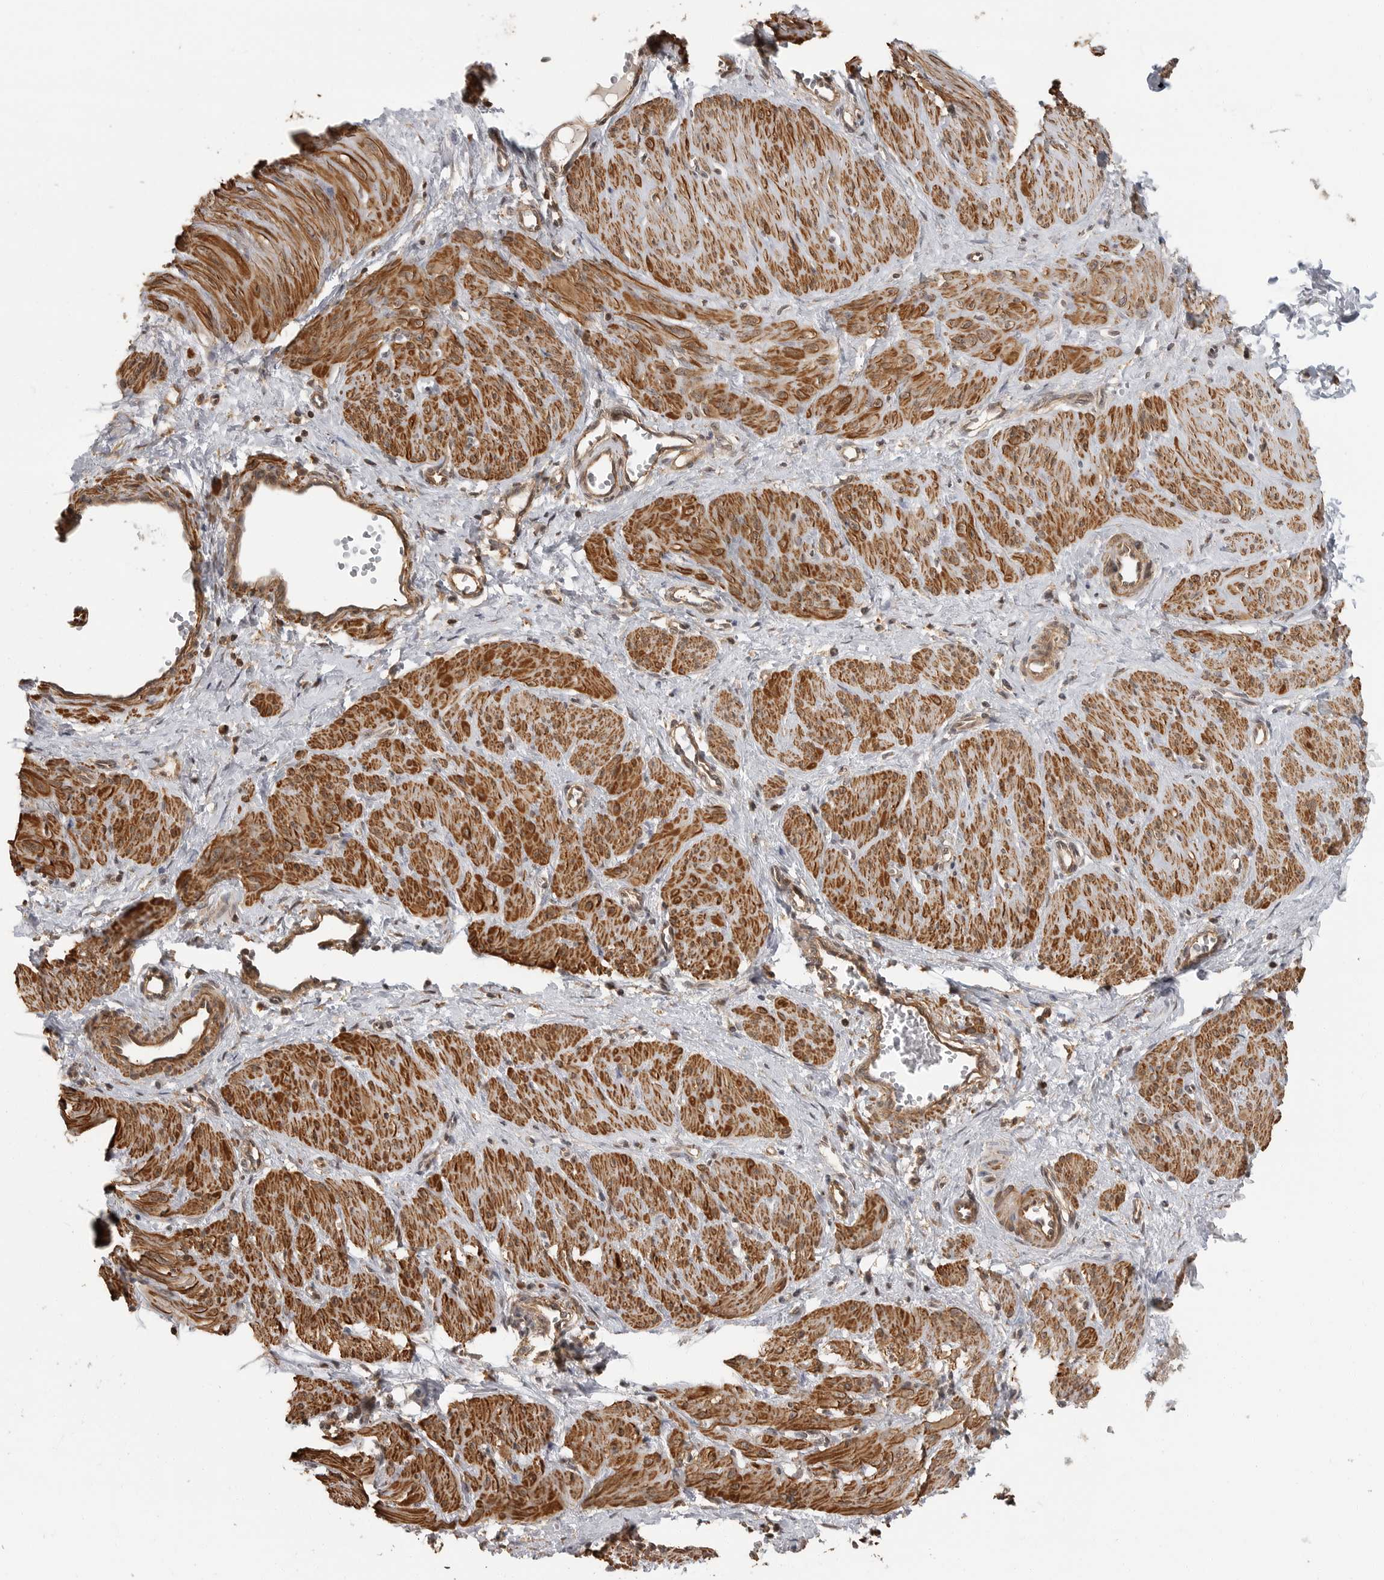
{"staining": {"intensity": "moderate", "quantity": ">75%", "location": "cytoplasmic/membranous"}, "tissue": "smooth muscle", "cell_type": "Smooth muscle cells", "image_type": "normal", "snomed": [{"axis": "morphology", "description": "Normal tissue, NOS"}, {"axis": "topography", "description": "Endometrium"}], "caption": "A photomicrograph showing moderate cytoplasmic/membranous positivity in about >75% of smooth muscle cells in unremarkable smooth muscle, as visualized by brown immunohistochemical staining.", "gene": "ERN1", "patient": {"sex": "female", "age": 33}}